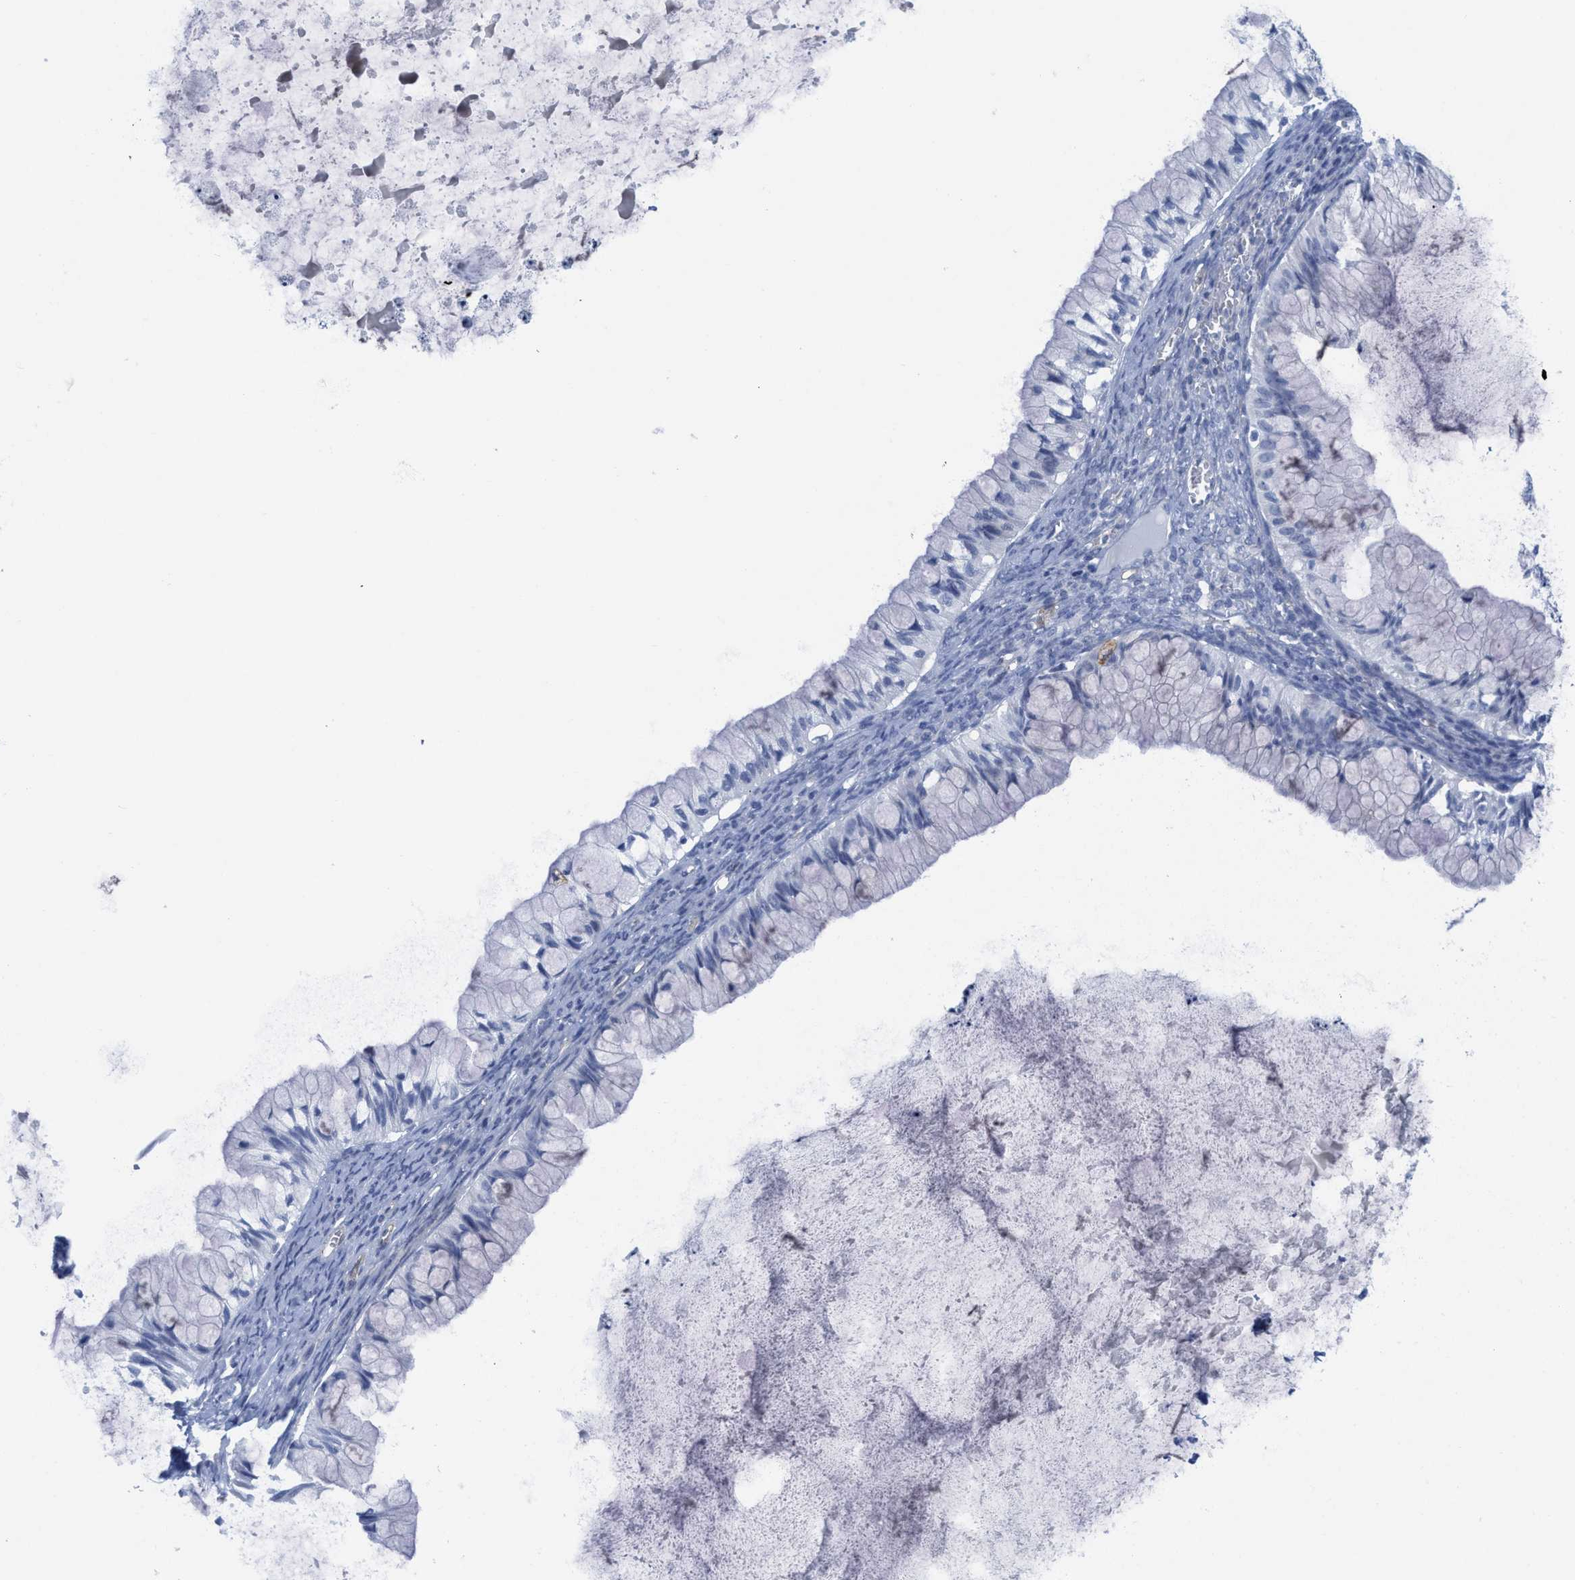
{"staining": {"intensity": "negative", "quantity": "none", "location": "none"}, "tissue": "ovarian cancer", "cell_type": "Tumor cells", "image_type": "cancer", "snomed": [{"axis": "morphology", "description": "Cystadenocarcinoma, mucinous, NOS"}, {"axis": "topography", "description": "Ovary"}], "caption": "Protein analysis of mucinous cystadenocarcinoma (ovarian) demonstrates no significant staining in tumor cells. (DAB IHC with hematoxylin counter stain).", "gene": "TUB", "patient": {"sex": "female", "age": 57}}